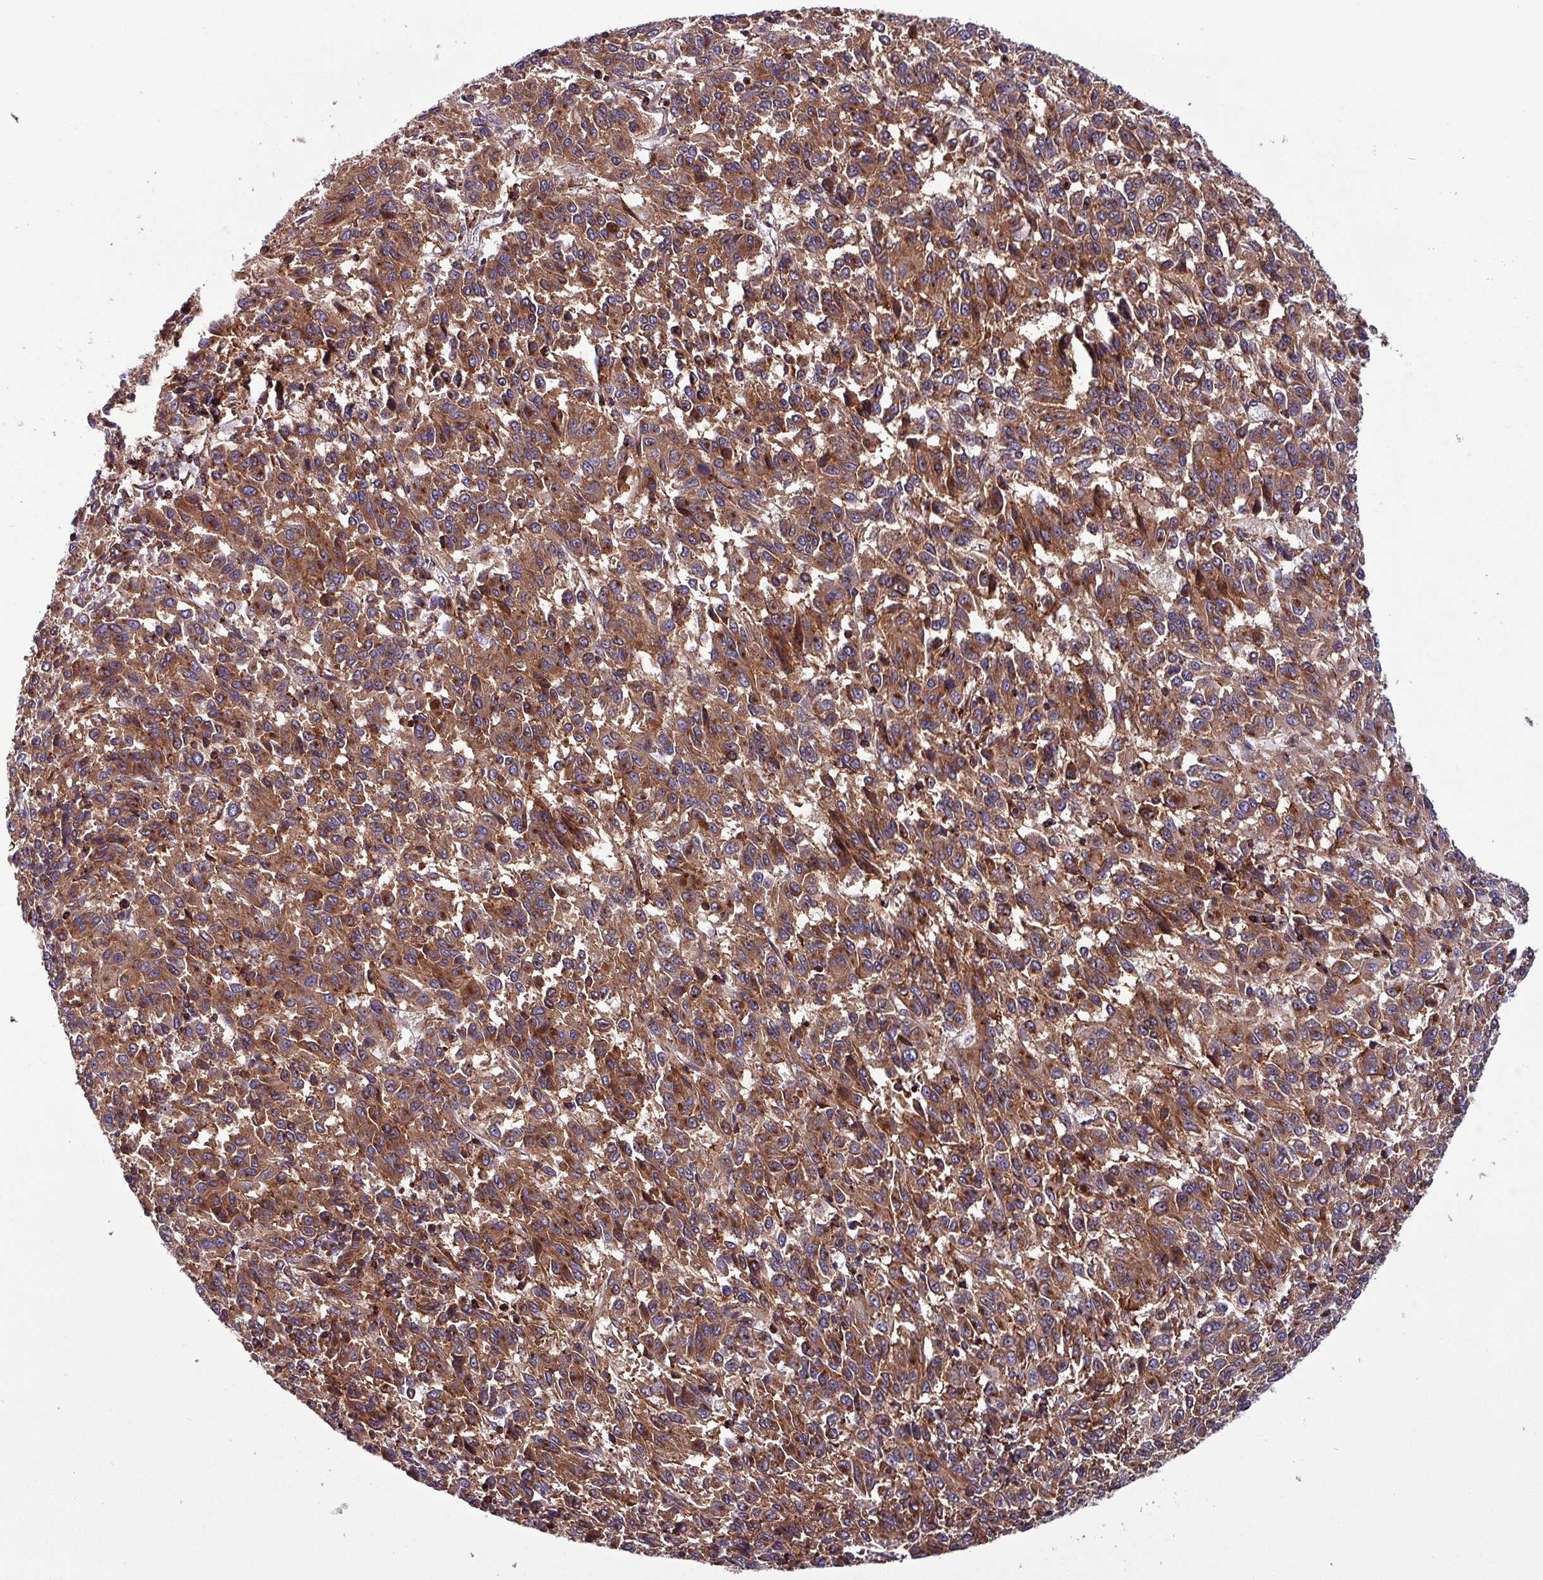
{"staining": {"intensity": "moderate", "quantity": ">75%", "location": "cytoplasmic/membranous"}, "tissue": "melanoma", "cell_type": "Tumor cells", "image_type": "cancer", "snomed": [{"axis": "morphology", "description": "Malignant melanoma, Metastatic site"}, {"axis": "topography", "description": "Lung"}], "caption": "The histopathology image exhibits staining of melanoma, revealing moderate cytoplasmic/membranous protein expression (brown color) within tumor cells.", "gene": "VAMP4", "patient": {"sex": "male", "age": 64}}